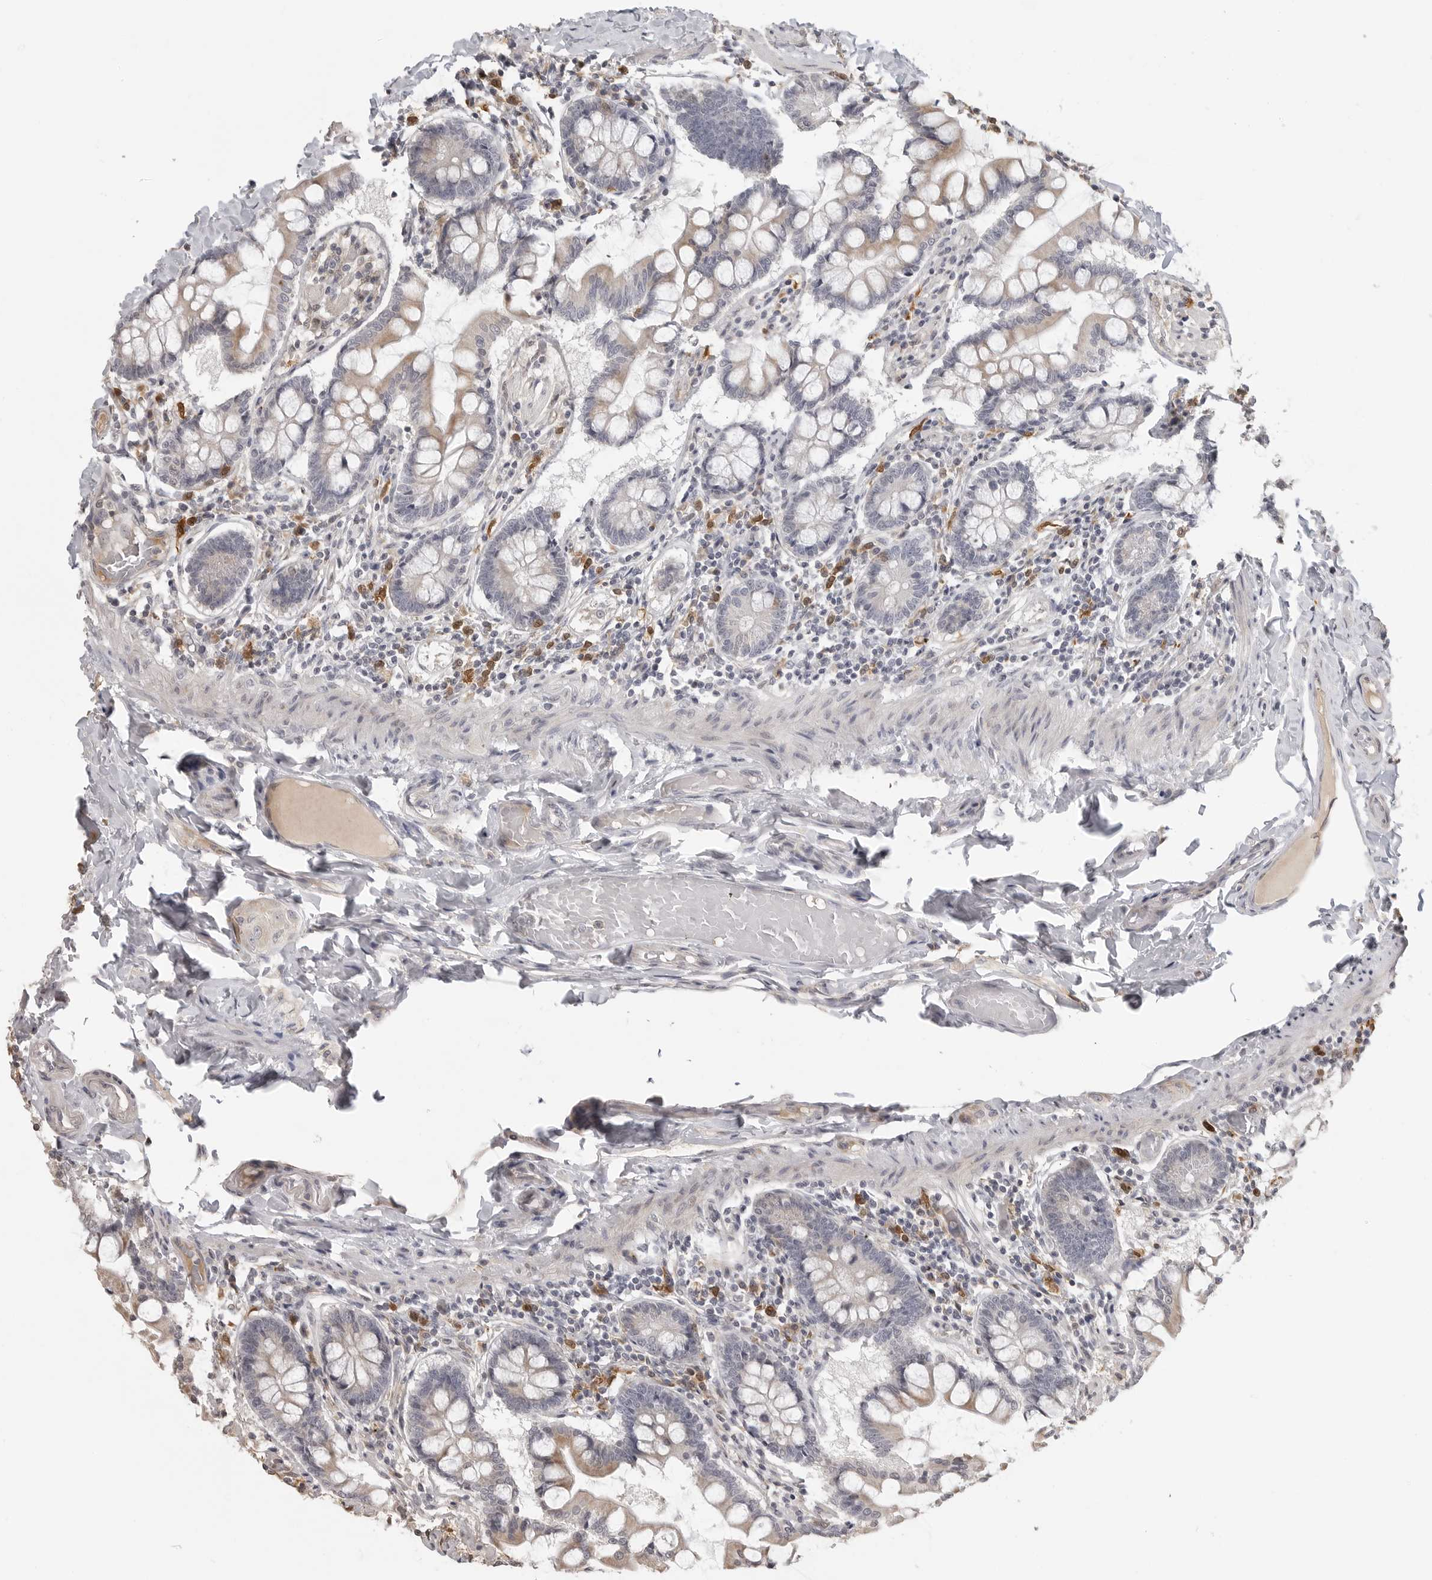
{"staining": {"intensity": "weak", "quantity": "25%-75%", "location": "cytoplasmic/membranous"}, "tissue": "small intestine", "cell_type": "Glandular cells", "image_type": "normal", "snomed": [{"axis": "morphology", "description": "Normal tissue, NOS"}, {"axis": "topography", "description": "Small intestine"}], "caption": "Immunohistochemistry (DAB (3,3'-diaminobenzidine)) staining of unremarkable small intestine exhibits weak cytoplasmic/membranous protein positivity in about 25%-75% of glandular cells.", "gene": "IDO1", "patient": {"sex": "male", "age": 41}}